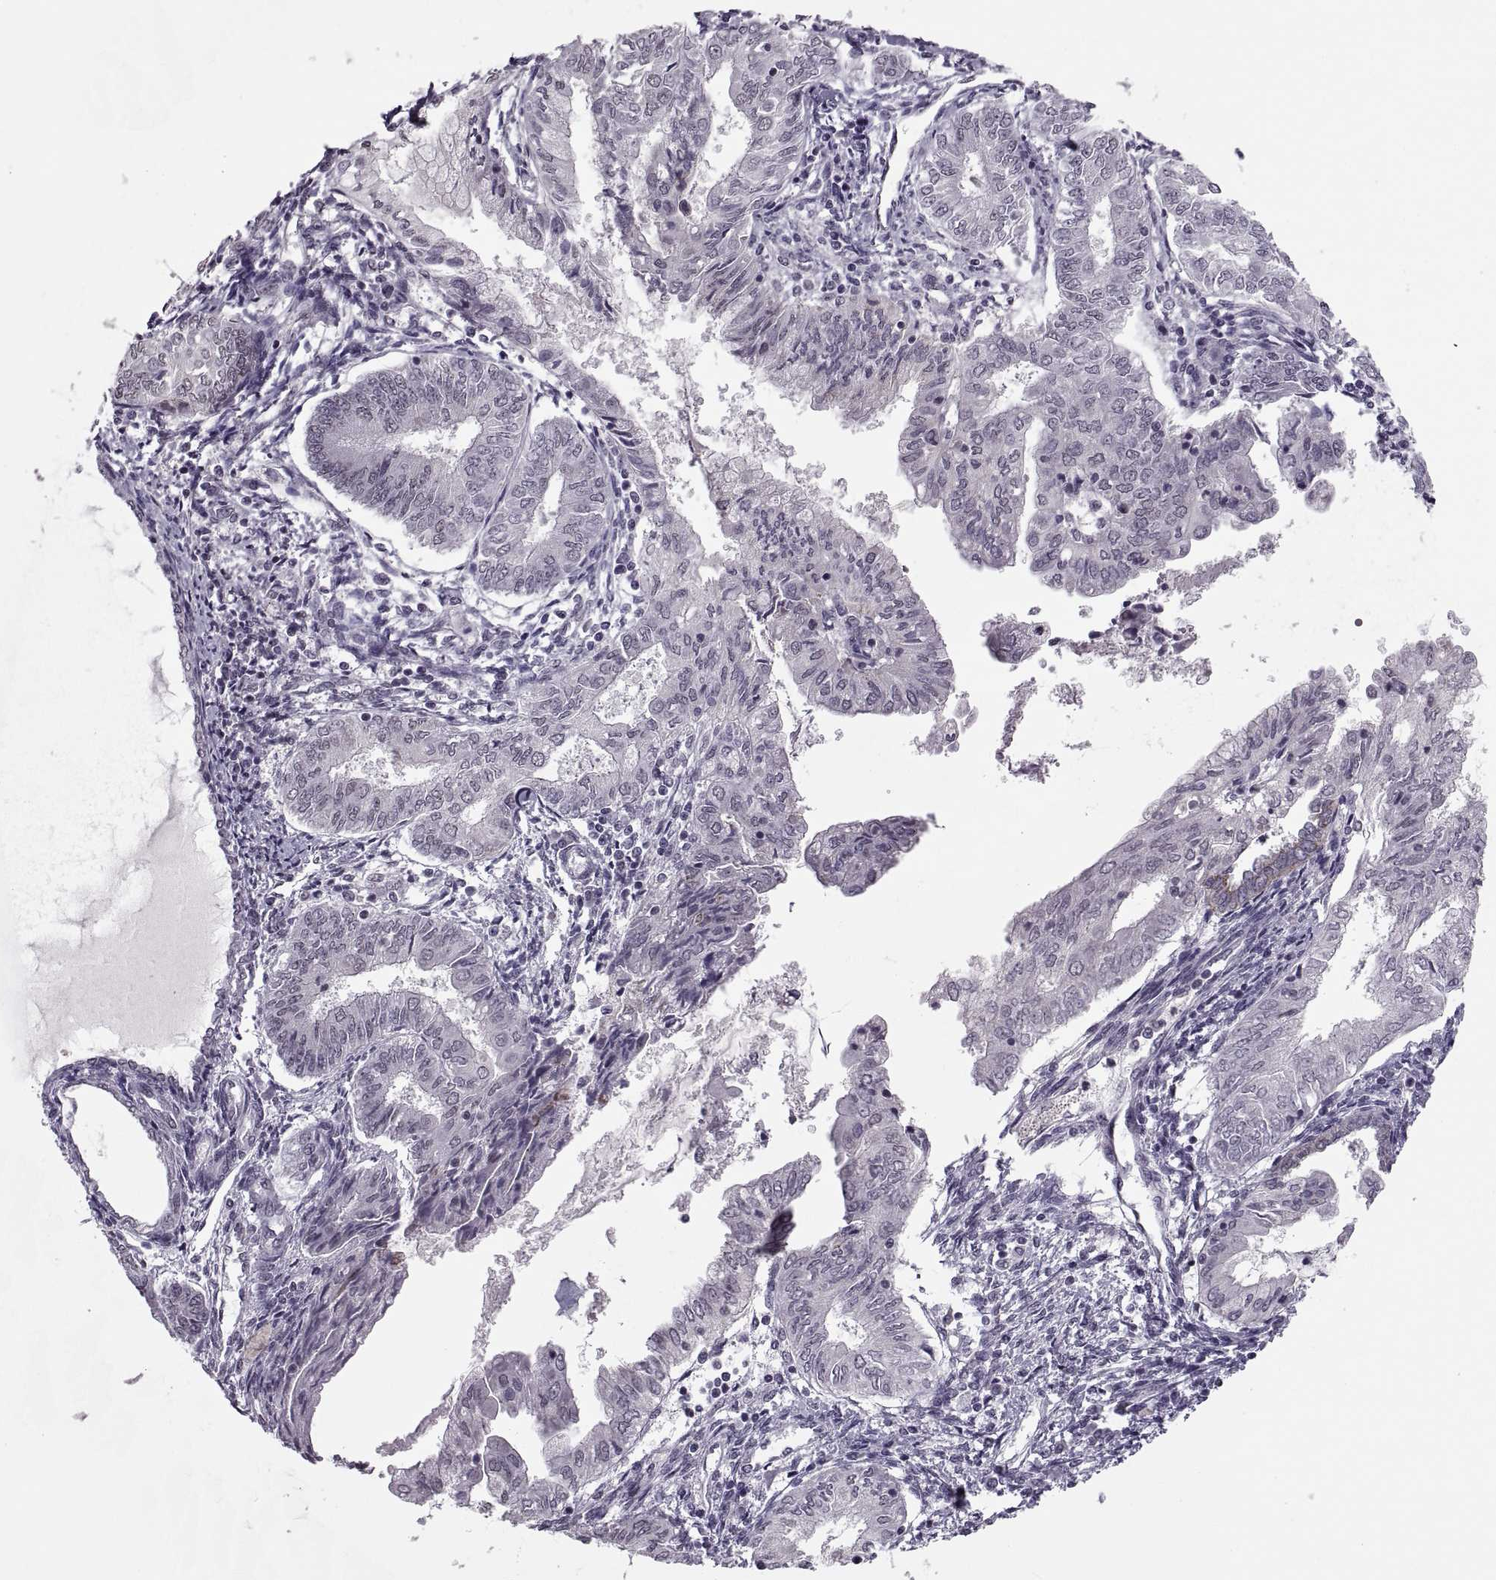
{"staining": {"intensity": "negative", "quantity": "none", "location": "none"}, "tissue": "endometrial cancer", "cell_type": "Tumor cells", "image_type": "cancer", "snomed": [{"axis": "morphology", "description": "Adenocarcinoma, NOS"}, {"axis": "topography", "description": "Endometrium"}], "caption": "A micrograph of human endometrial cancer is negative for staining in tumor cells.", "gene": "OTP", "patient": {"sex": "female", "age": 68}}